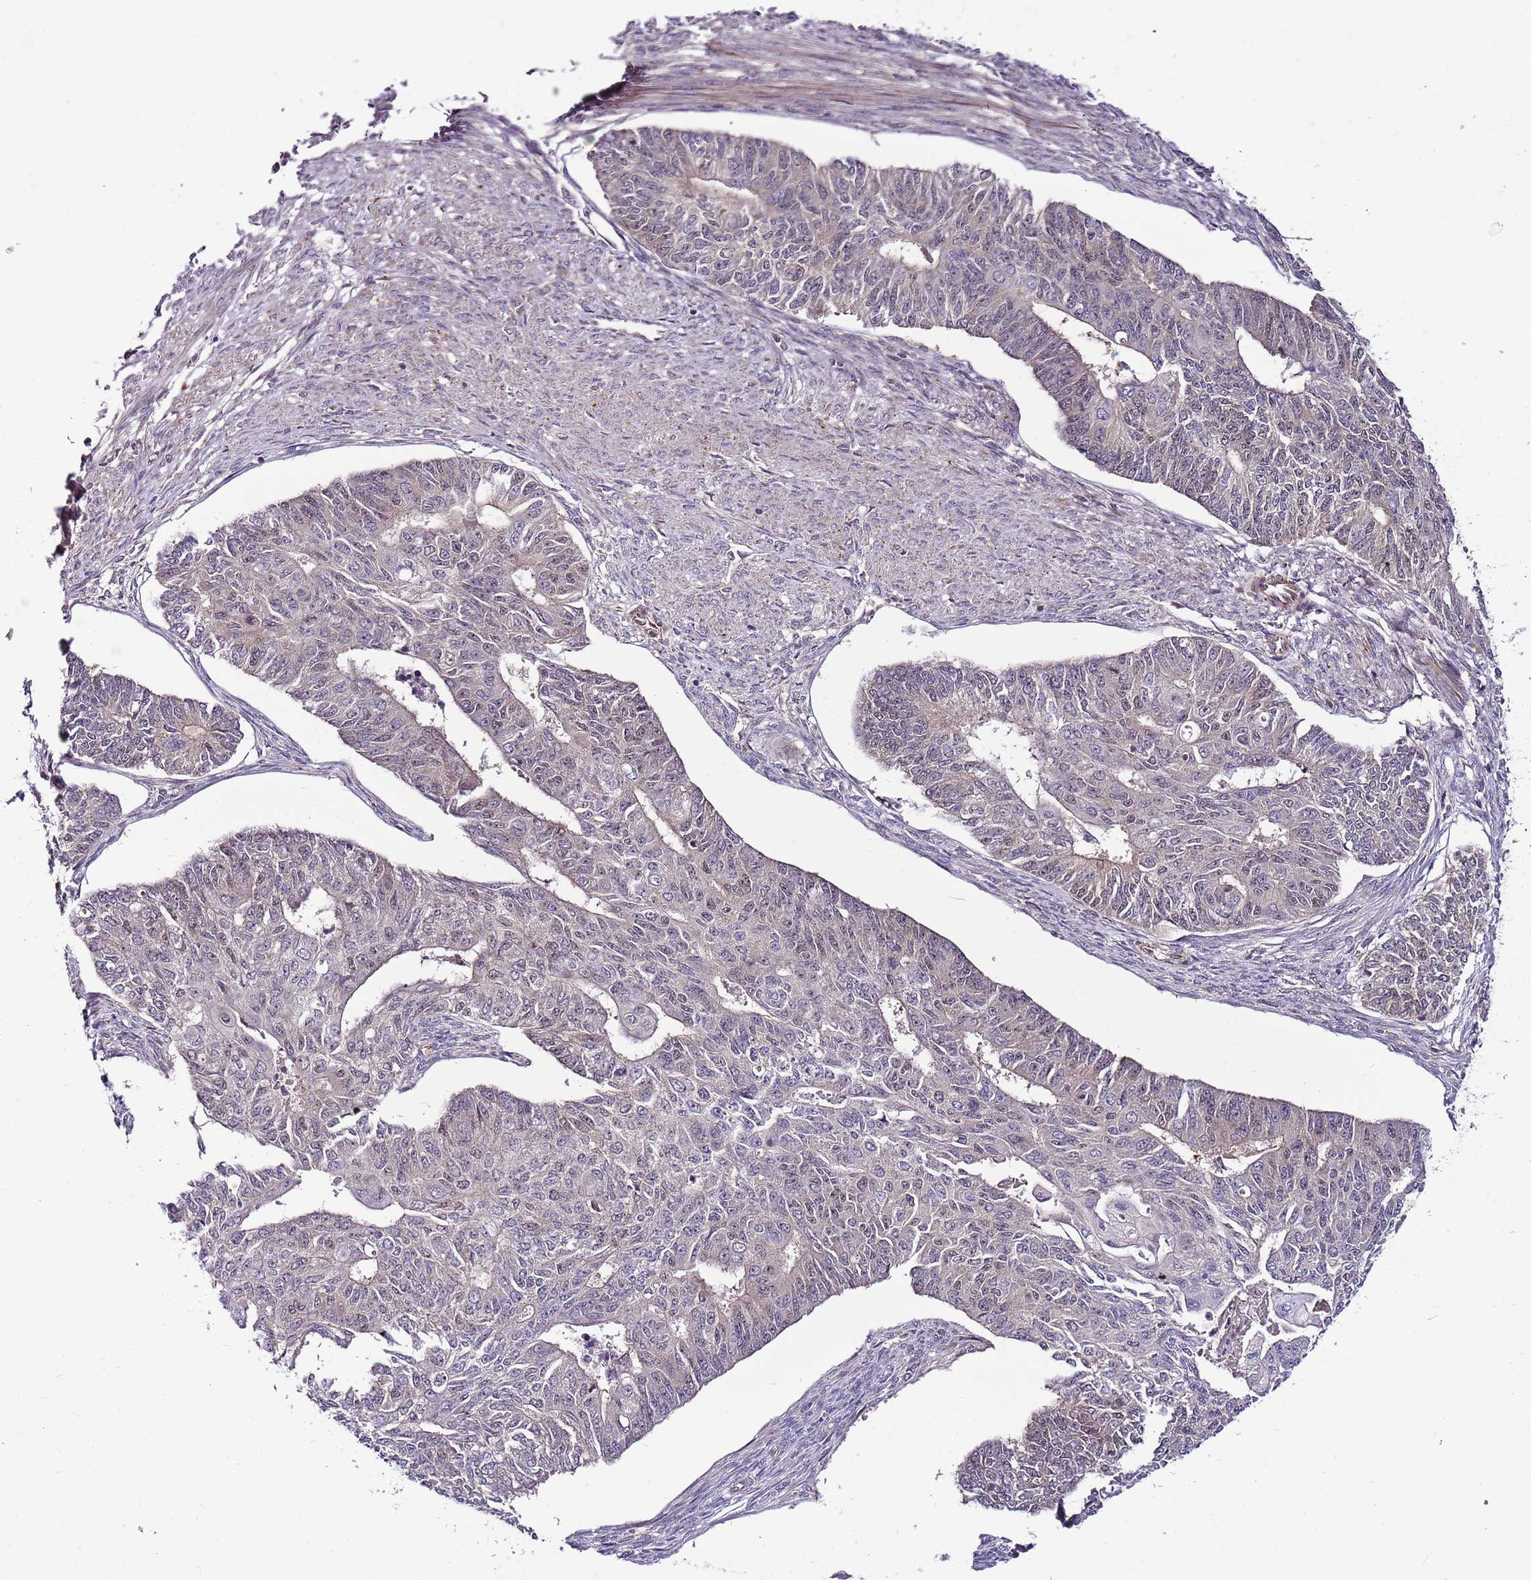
{"staining": {"intensity": "negative", "quantity": "none", "location": "none"}, "tissue": "endometrial cancer", "cell_type": "Tumor cells", "image_type": "cancer", "snomed": [{"axis": "morphology", "description": "Adenocarcinoma, NOS"}, {"axis": "topography", "description": "Endometrium"}], "caption": "Tumor cells are negative for brown protein staining in endometrial adenocarcinoma.", "gene": "POLE3", "patient": {"sex": "female", "age": 32}}